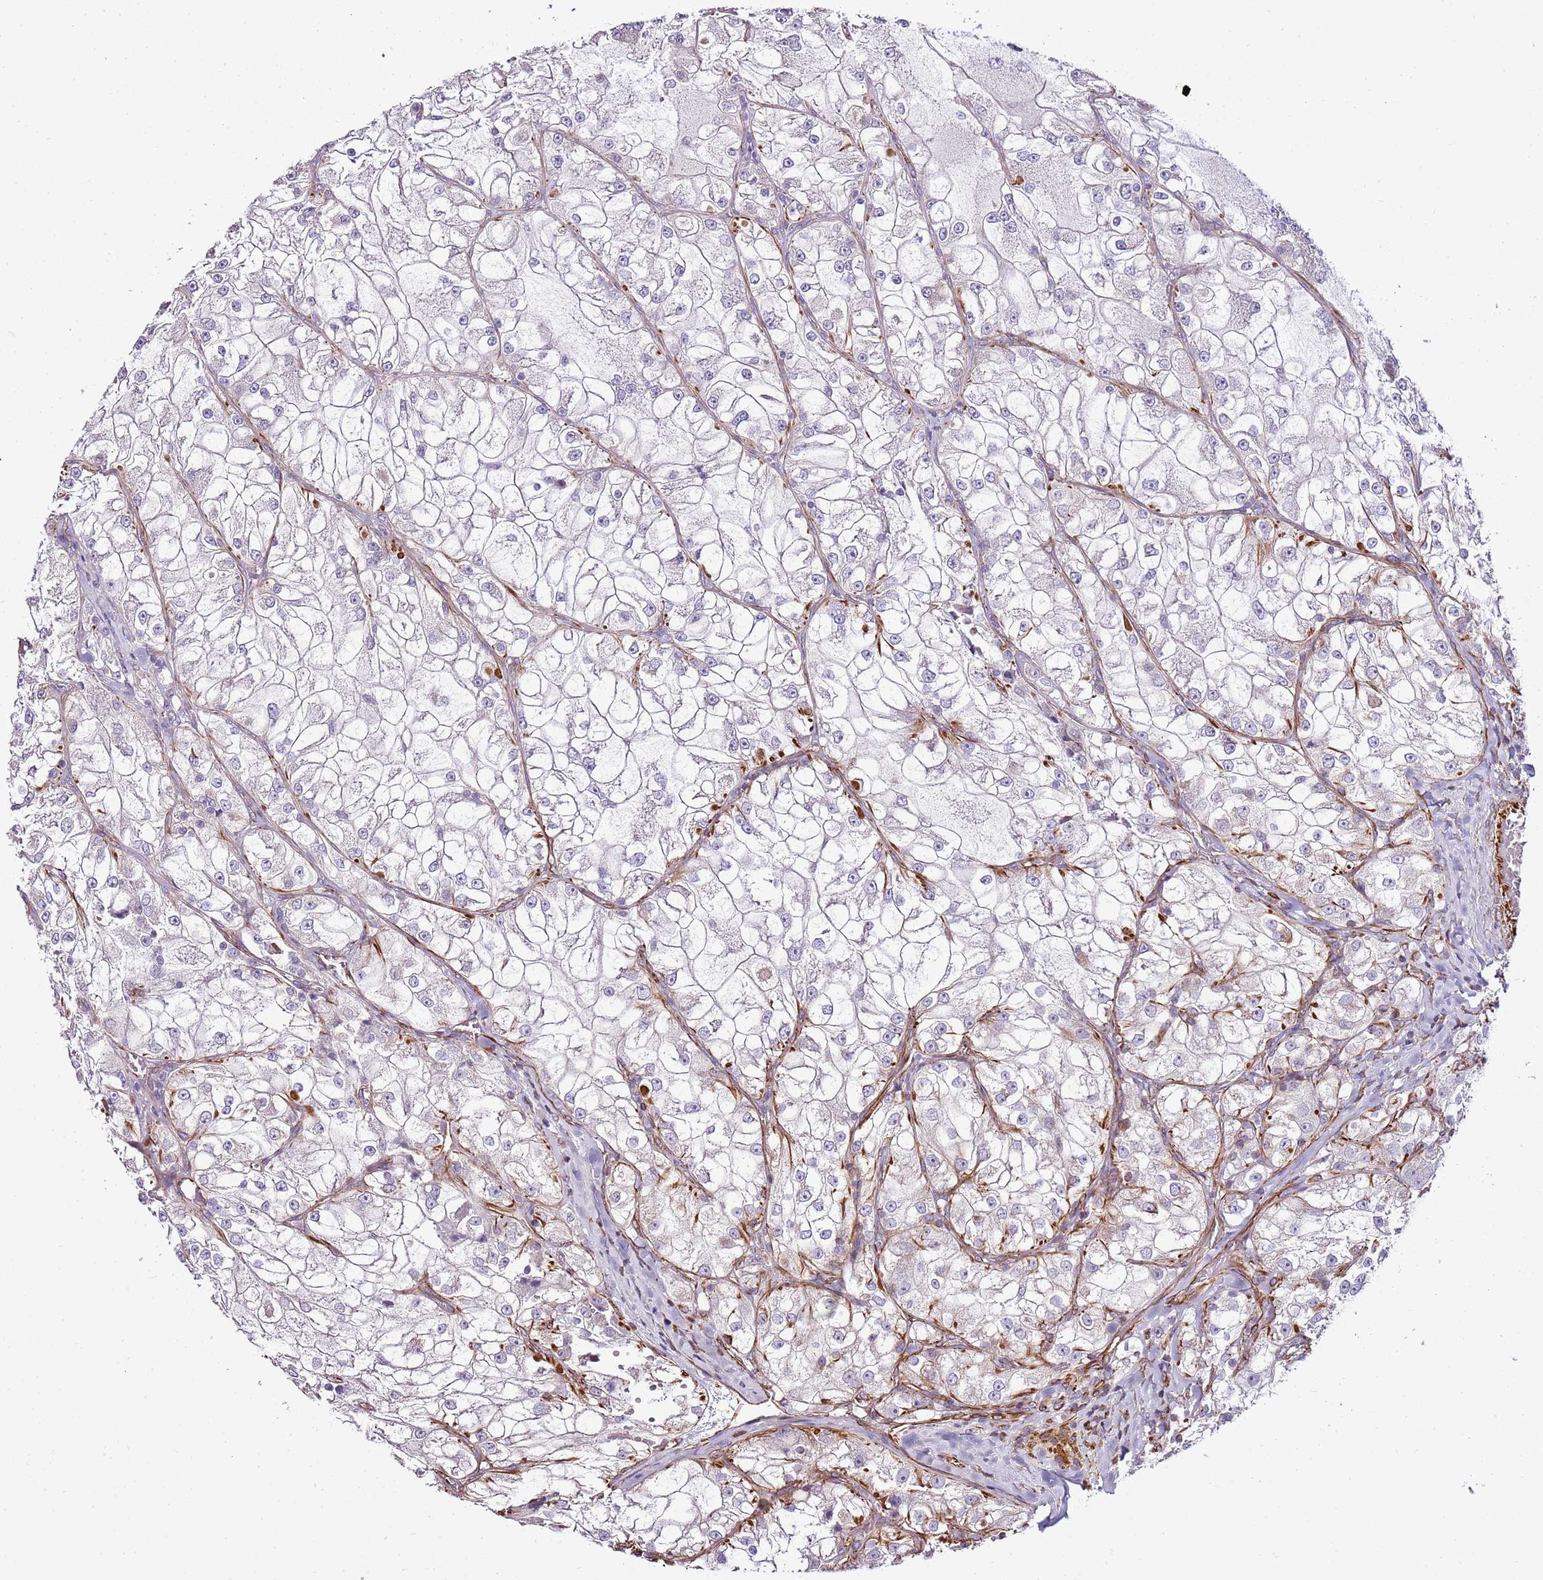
{"staining": {"intensity": "negative", "quantity": "none", "location": "none"}, "tissue": "renal cancer", "cell_type": "Tumor cells", "image_type": "cancer", "snomed": [{"axis": "morphology", "description": "Adenocarcinoma, NOS"}, {"axis": "topography", "description": "Kidney"}], "caption": "Tumor cells show no significant protein positivity in renal cancer.", "gene": "ZNF786", "patient": {"sex": "female", "age": 72}}